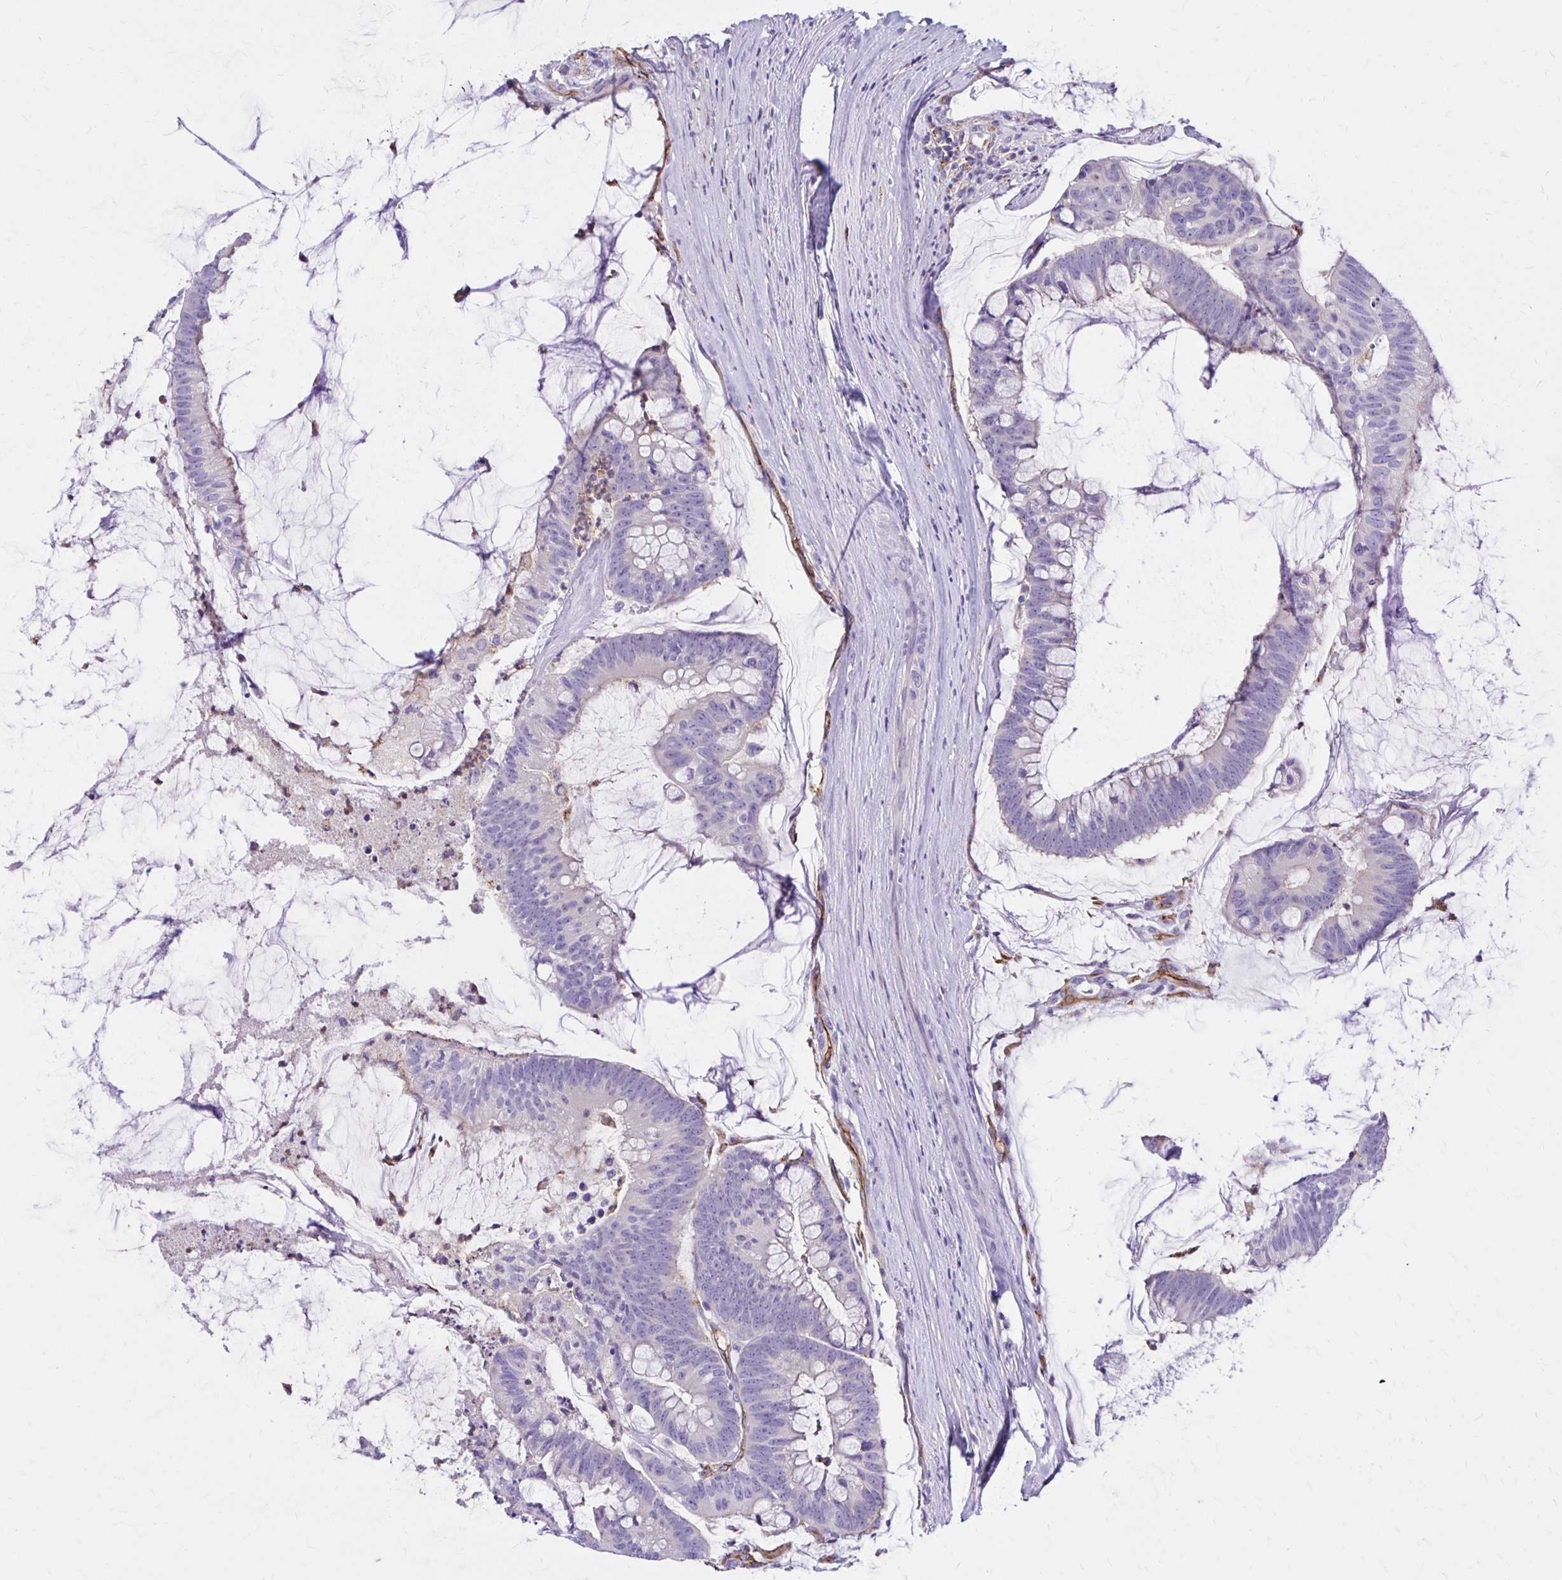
{"staining": {"intensity": "negative", "quantity": "none", "location": "none"}, "tissue": "colorectal cancer", "cell_type": "Tumor cells", "image_type": "cancer", "snomed": [{"axis": "morphology", "description": "Adenocarcinoma, NOS"}, {"axis": "topography", "description": "Colon"}], "caption": "High magnification brightfield microscopy of adenocarcinoma (colorectal) stained with DAB (brown) and counterstained with hematoxylin (blue): tumor cells show no significant positivity. (DAB IHC visualized using brightfield microscopy, high magnification).", "gene": "TTYH1", "patient": {"sex": "male", "age": 62}}